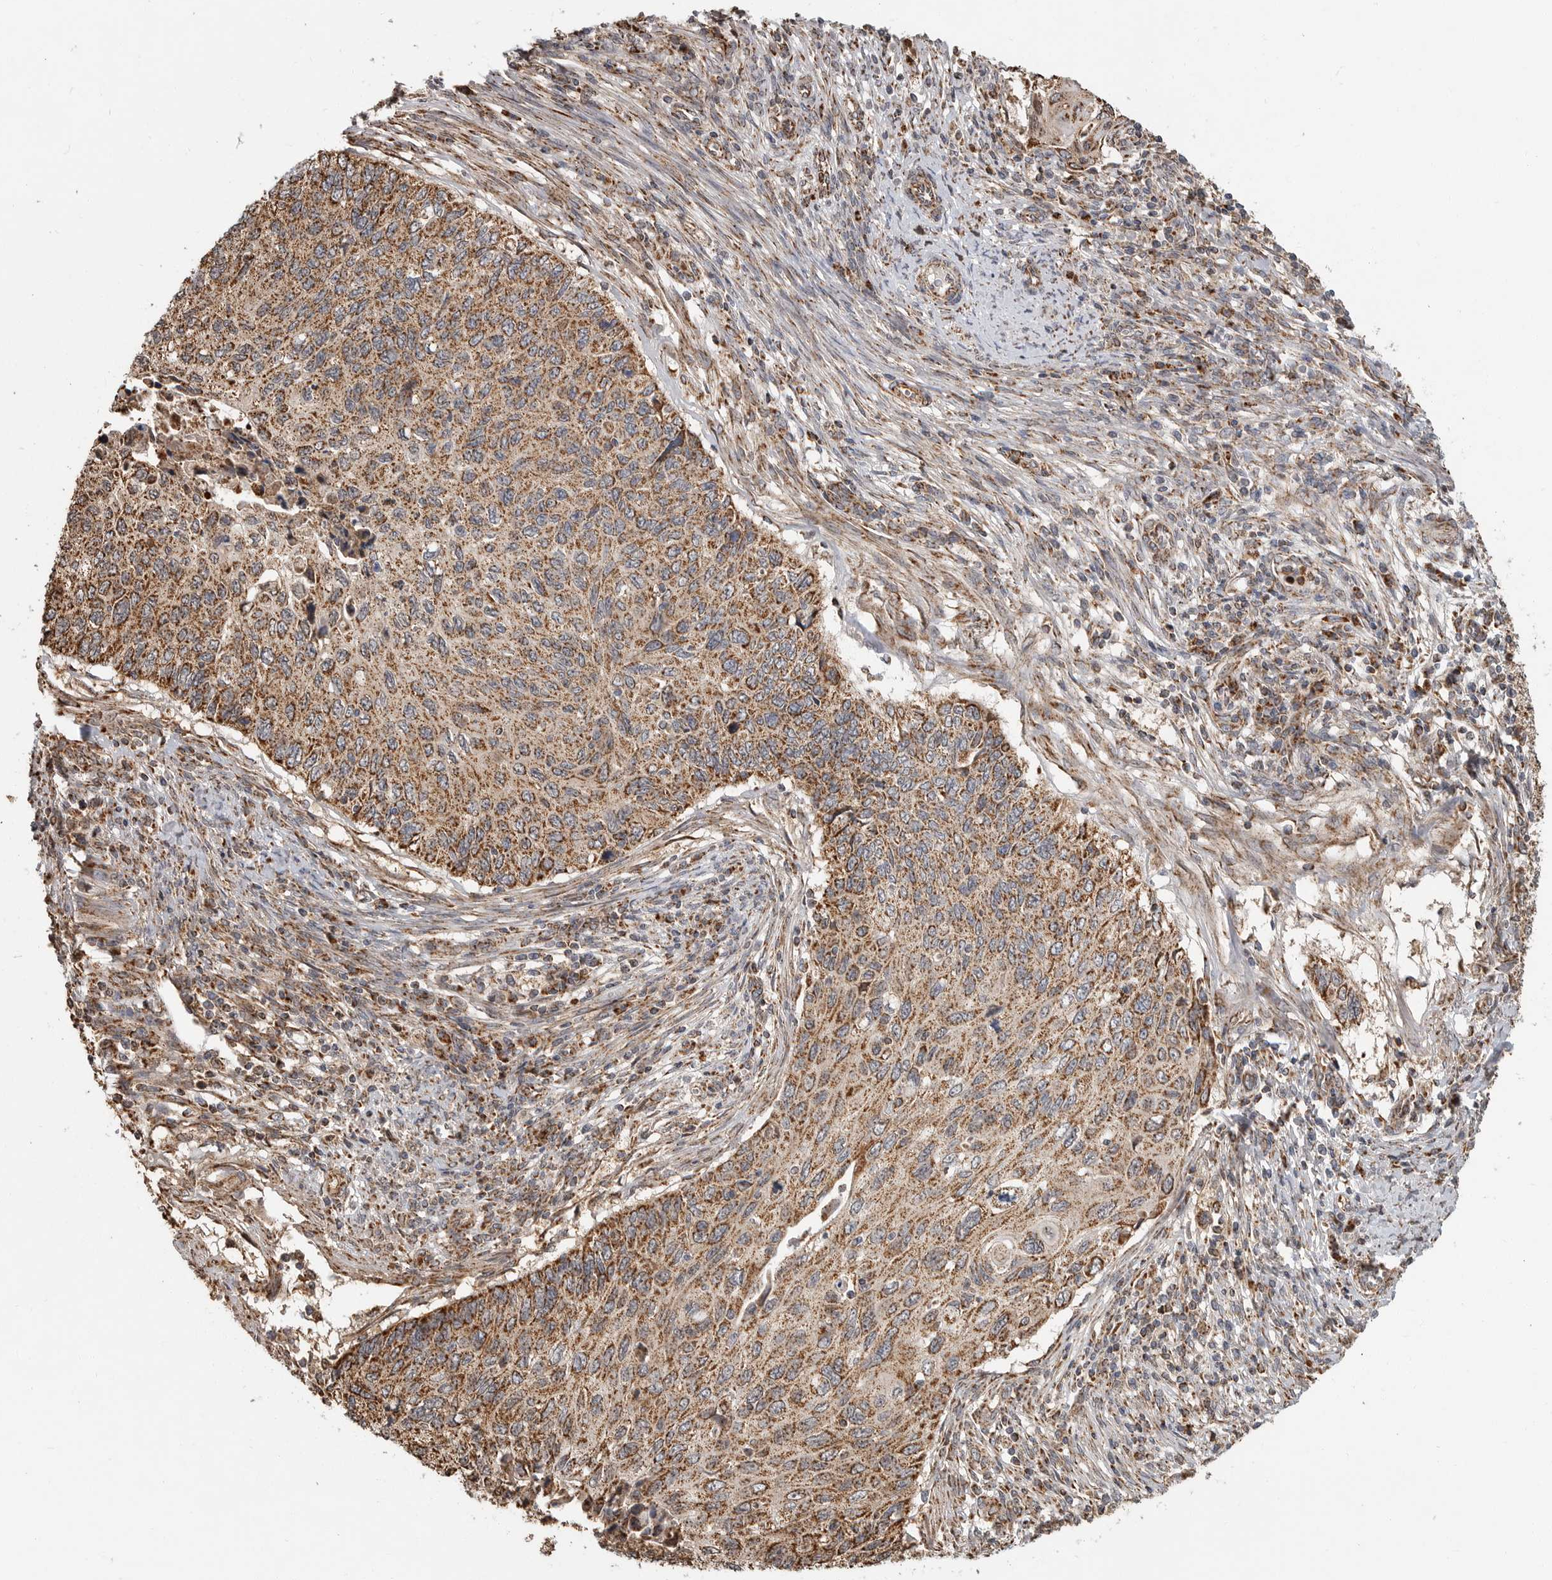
{"staining": {"intensity": "moderate", "quantity": ">75%", "location": "cytoplasmic/membranous"}, "tissue": "cervical cancer", "cell_type": "Tumor cells", "image_type": "cancer", "snomed": [{"axis": "morphology", "description": "Squamous cell carcinoma, NOS"}, {"axis": "topography", "description": "Cervix"}], "caption": "Immunohistochemistry (IHC) micrograph of neoplastic tissue: cervical cancer (squamous cell carcinoma) stained using IHC shows medium levels of moderate protein expression localized specifically in the cytoplasmic/membranous of tumor cells, appearing as a cytoplasmic/membranous brown color.", "gene": "GCNT2", "patient": {"sex": "female", "age": 70}}